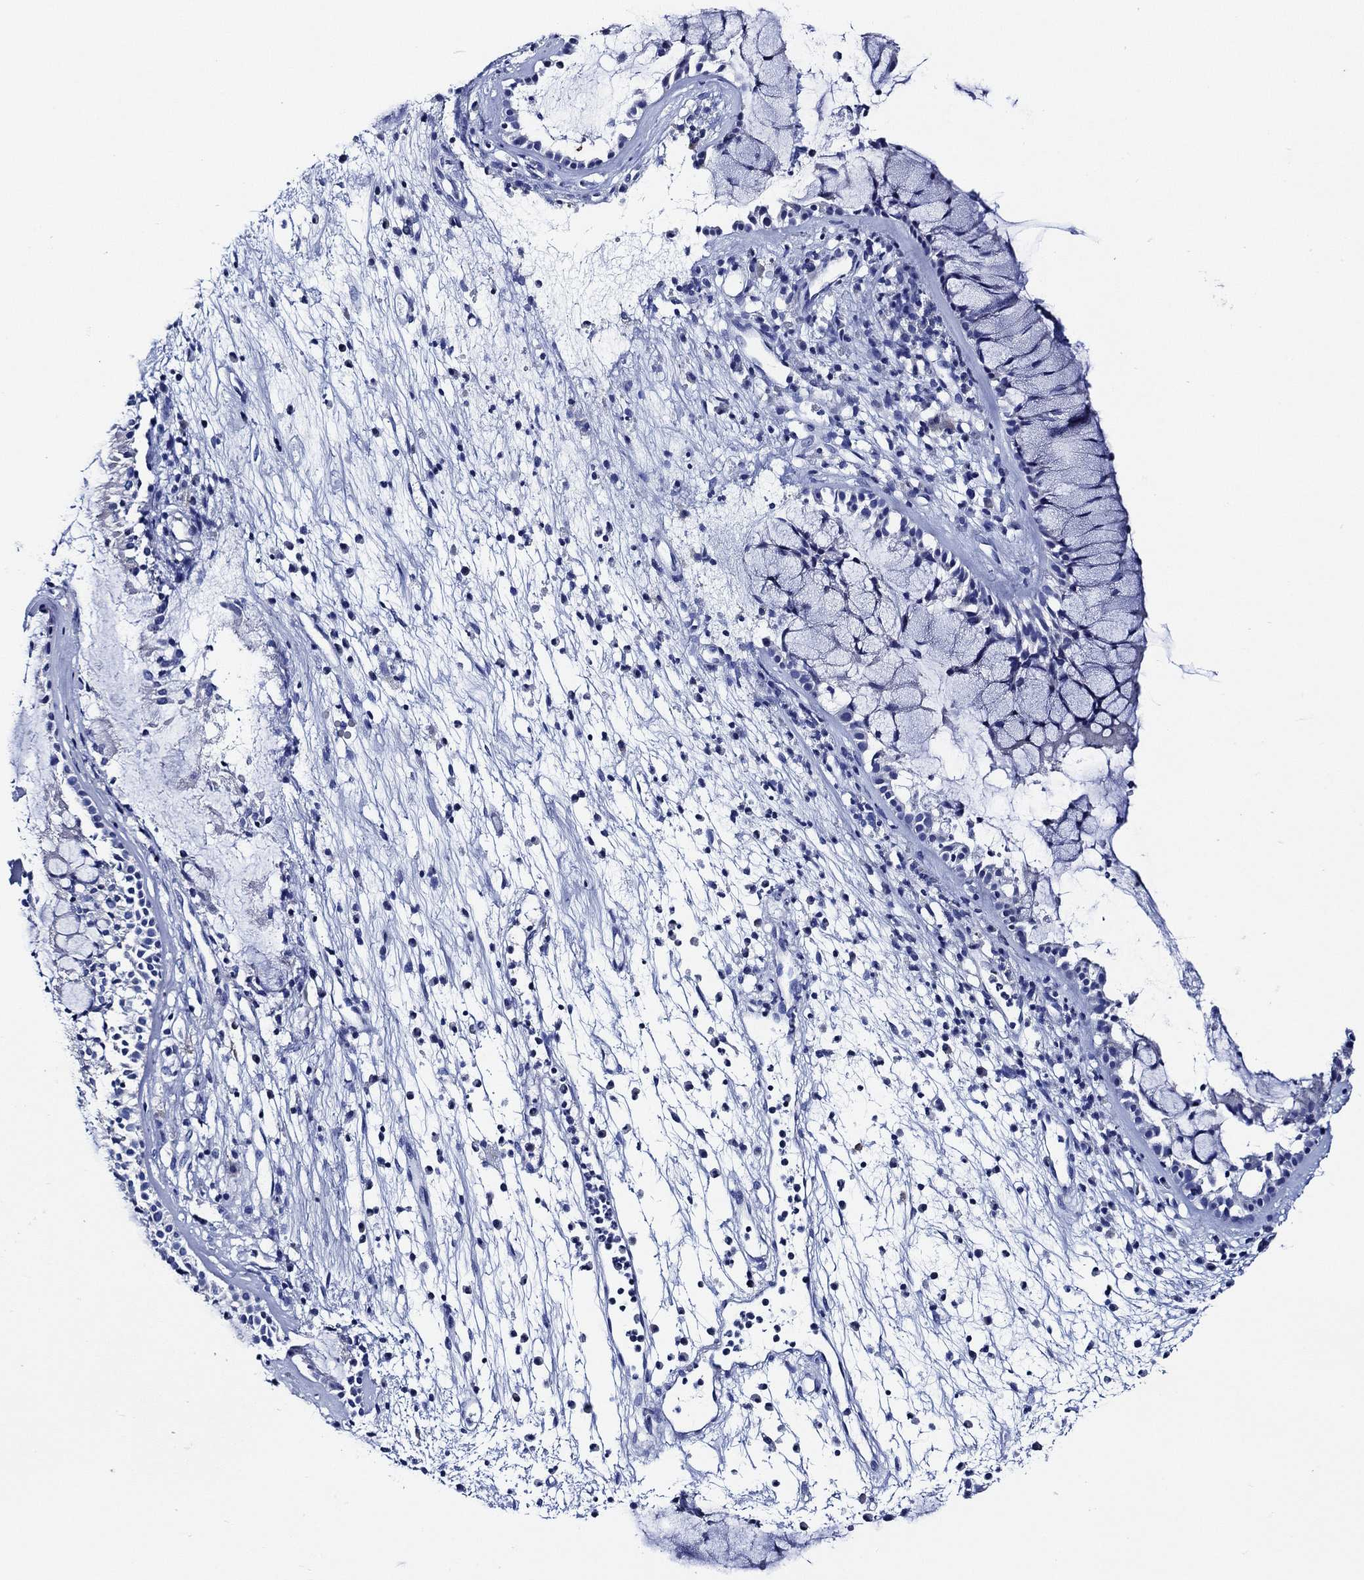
{"staining": {"intensity": "negative", "quantity": "none", "location": "none"}, "tissue": "nasopharynx", "cell_type": "Respiratory epithelial cells", "image_type": "normal", "snomed": [{"axis": "morphology", "description": "Normal tissue, NOS"}, {"axis": "topography", "description": "Nasopharynx"}], "caption": "DAB immunohistochemical staining of benign human nasopharynx displays no significant staining in respiratory epithelial cells. (Immunohistochemistry (ihc), brightfield microscopy, high magnification).", "gene": "WDR62", "patient": {"sex": "male", "age": 77}}